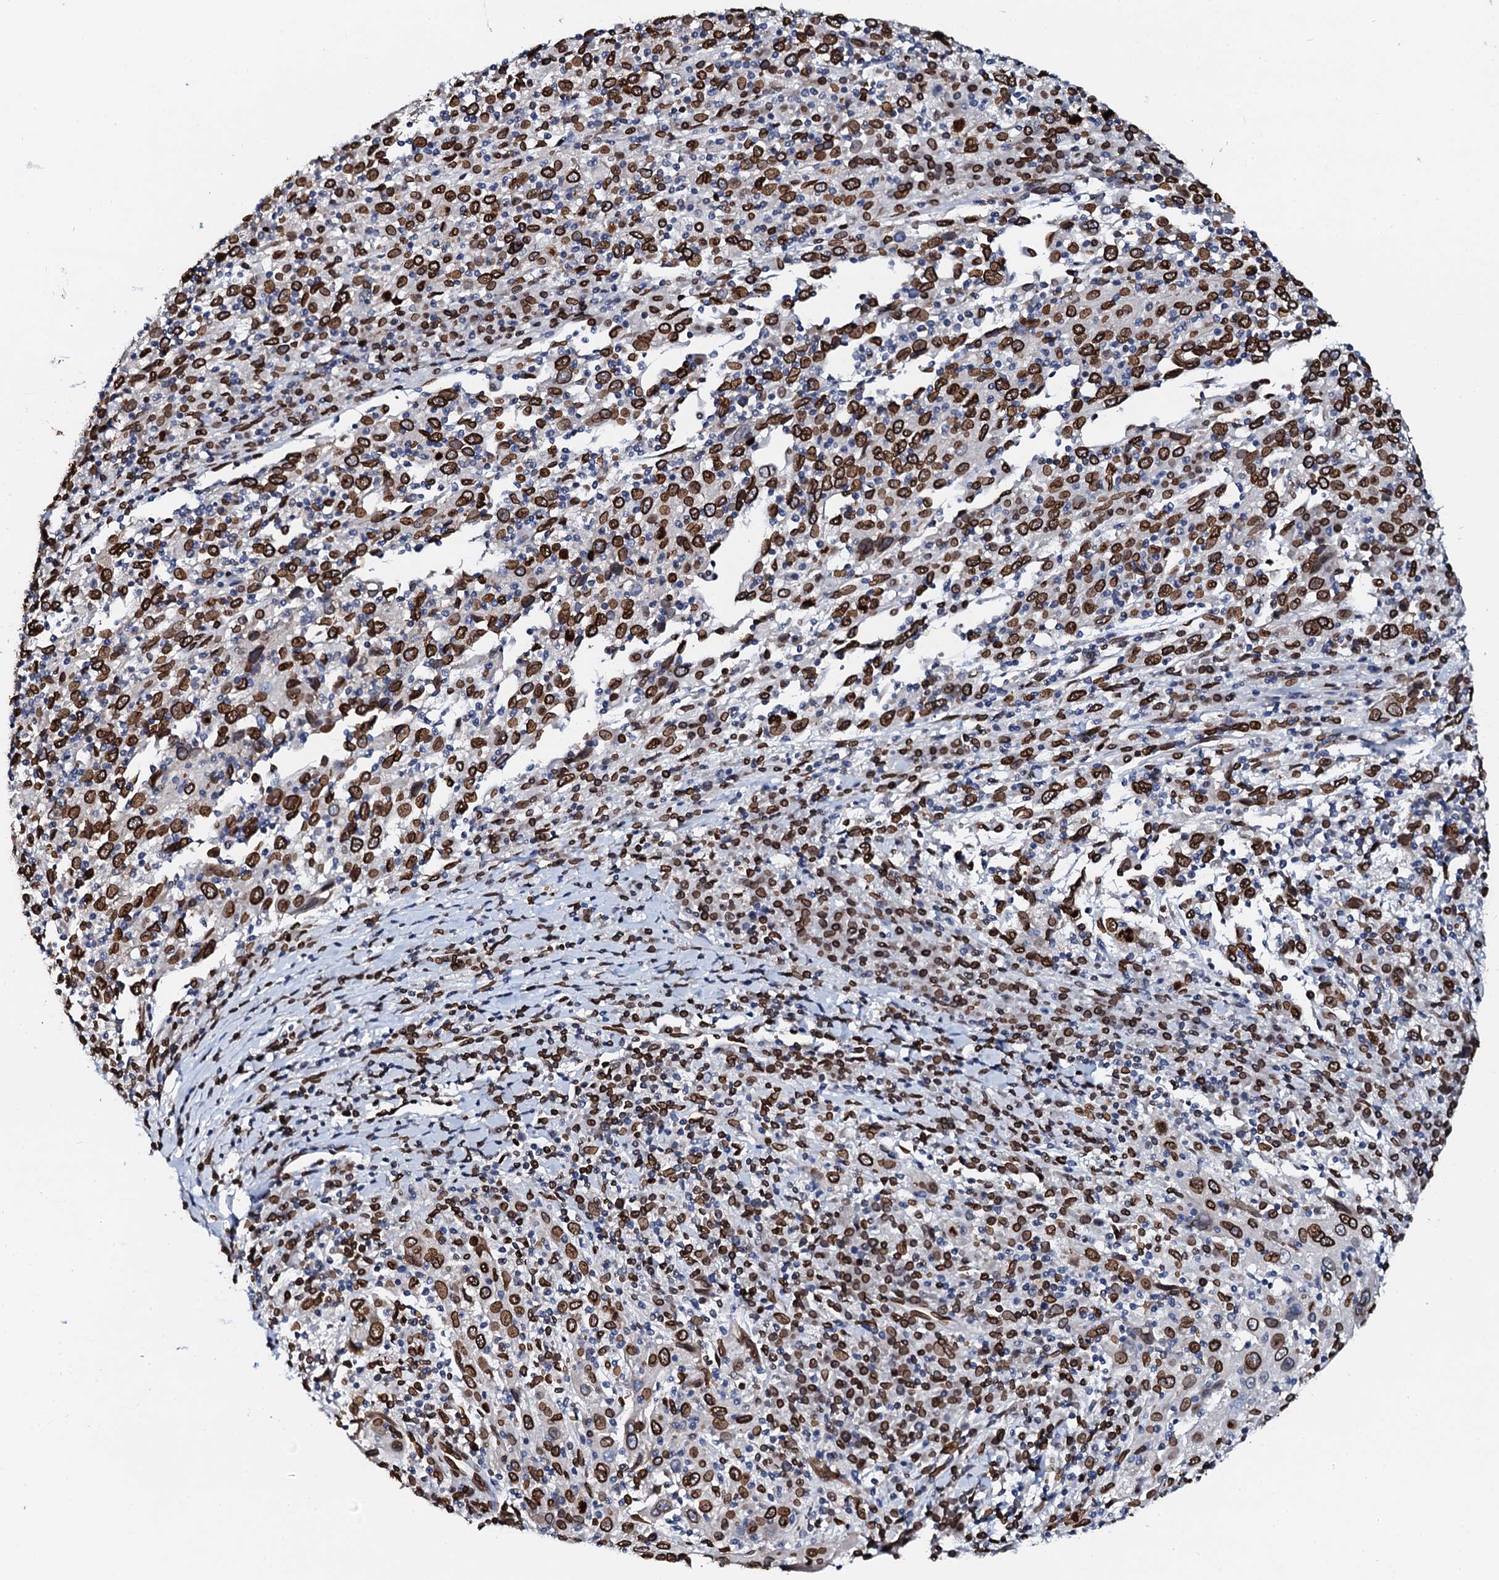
{"staining": {"intensity": "strong", "quantity": ">75%", "location": "cytoplasmic/membranous,nuclear"}, "tissue": "cervical cancer", "cell_type": "Tumor cells", "image_type": "cancer", "snomed": [{"axis": "morphology", "description": "Squamous cell carcinoma, NOS"}, {"axis": "topography", "description": "Cervix"}], "caption": "There is high levels of strong cytoplasmic/membranous and nuclear positivity in tumor cells of squamous cell carcinoma (cervical), as demonstrated by immunohistochemical staining (brown color).", "gene": "KATNAL2", "patient": {"sex": "female", "age": 46}}